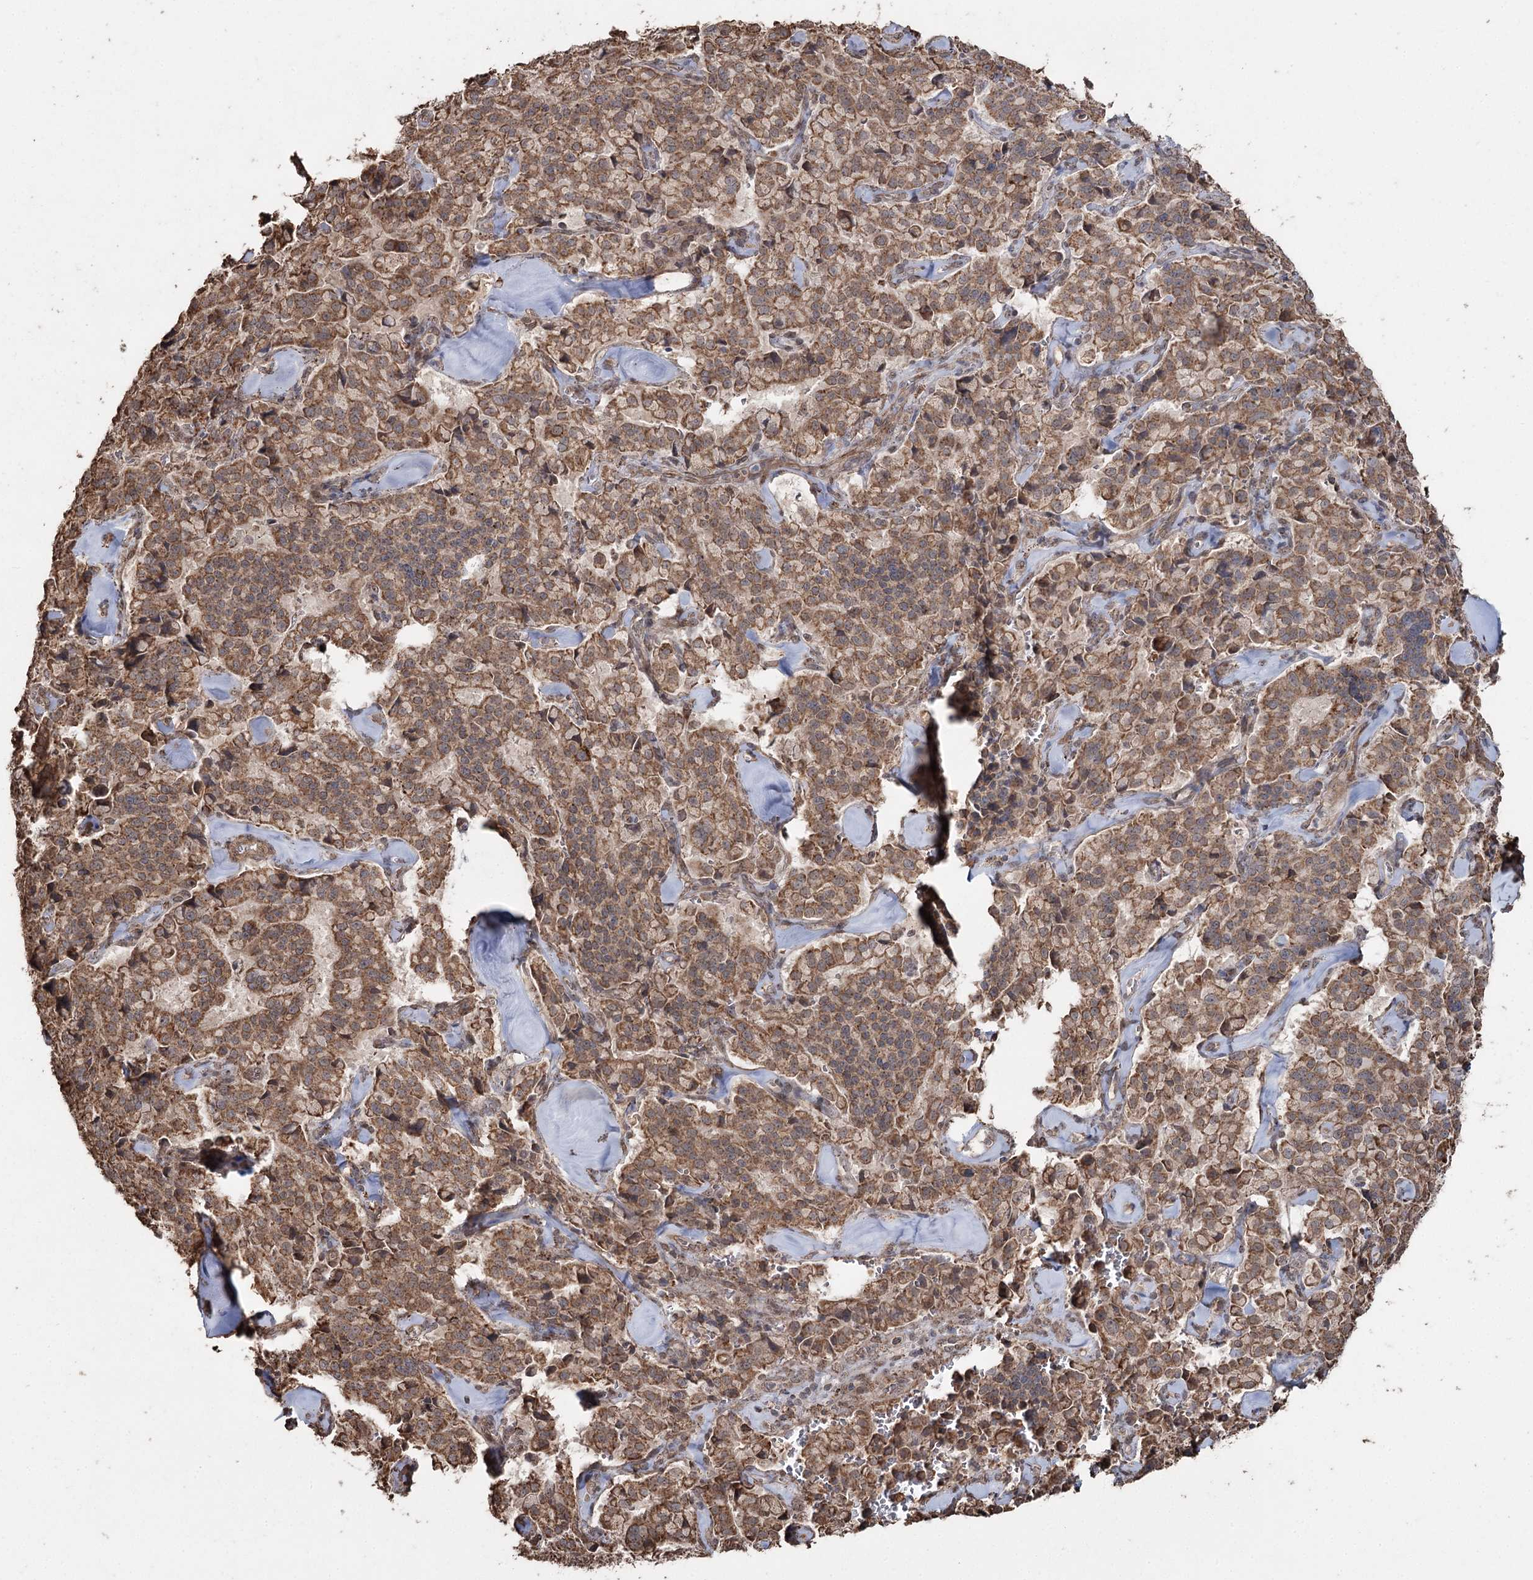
{"staining": {"intensity": "moderate", "quantity": ">75%", "location": "cytoplasmic/membranous"}, "tissue": "pancreatic cancer", "cell_type": "Tumor cells", "image_type": "cancer", "snomed": [{"axis": "morphology", "description": "Adenocarcinoma, NOS"}, {"axis": "topography", "description": "Pancreas"}], "caption": "Approximately >75% of tumor cells in adenocarcinoma (pancreatic) show moderate cytoplasmic/membranous protein expression as visualized by brown immunohistochemical staining.", "gene": "SLF2", "patient": {"sex": "male", "age": 65}}